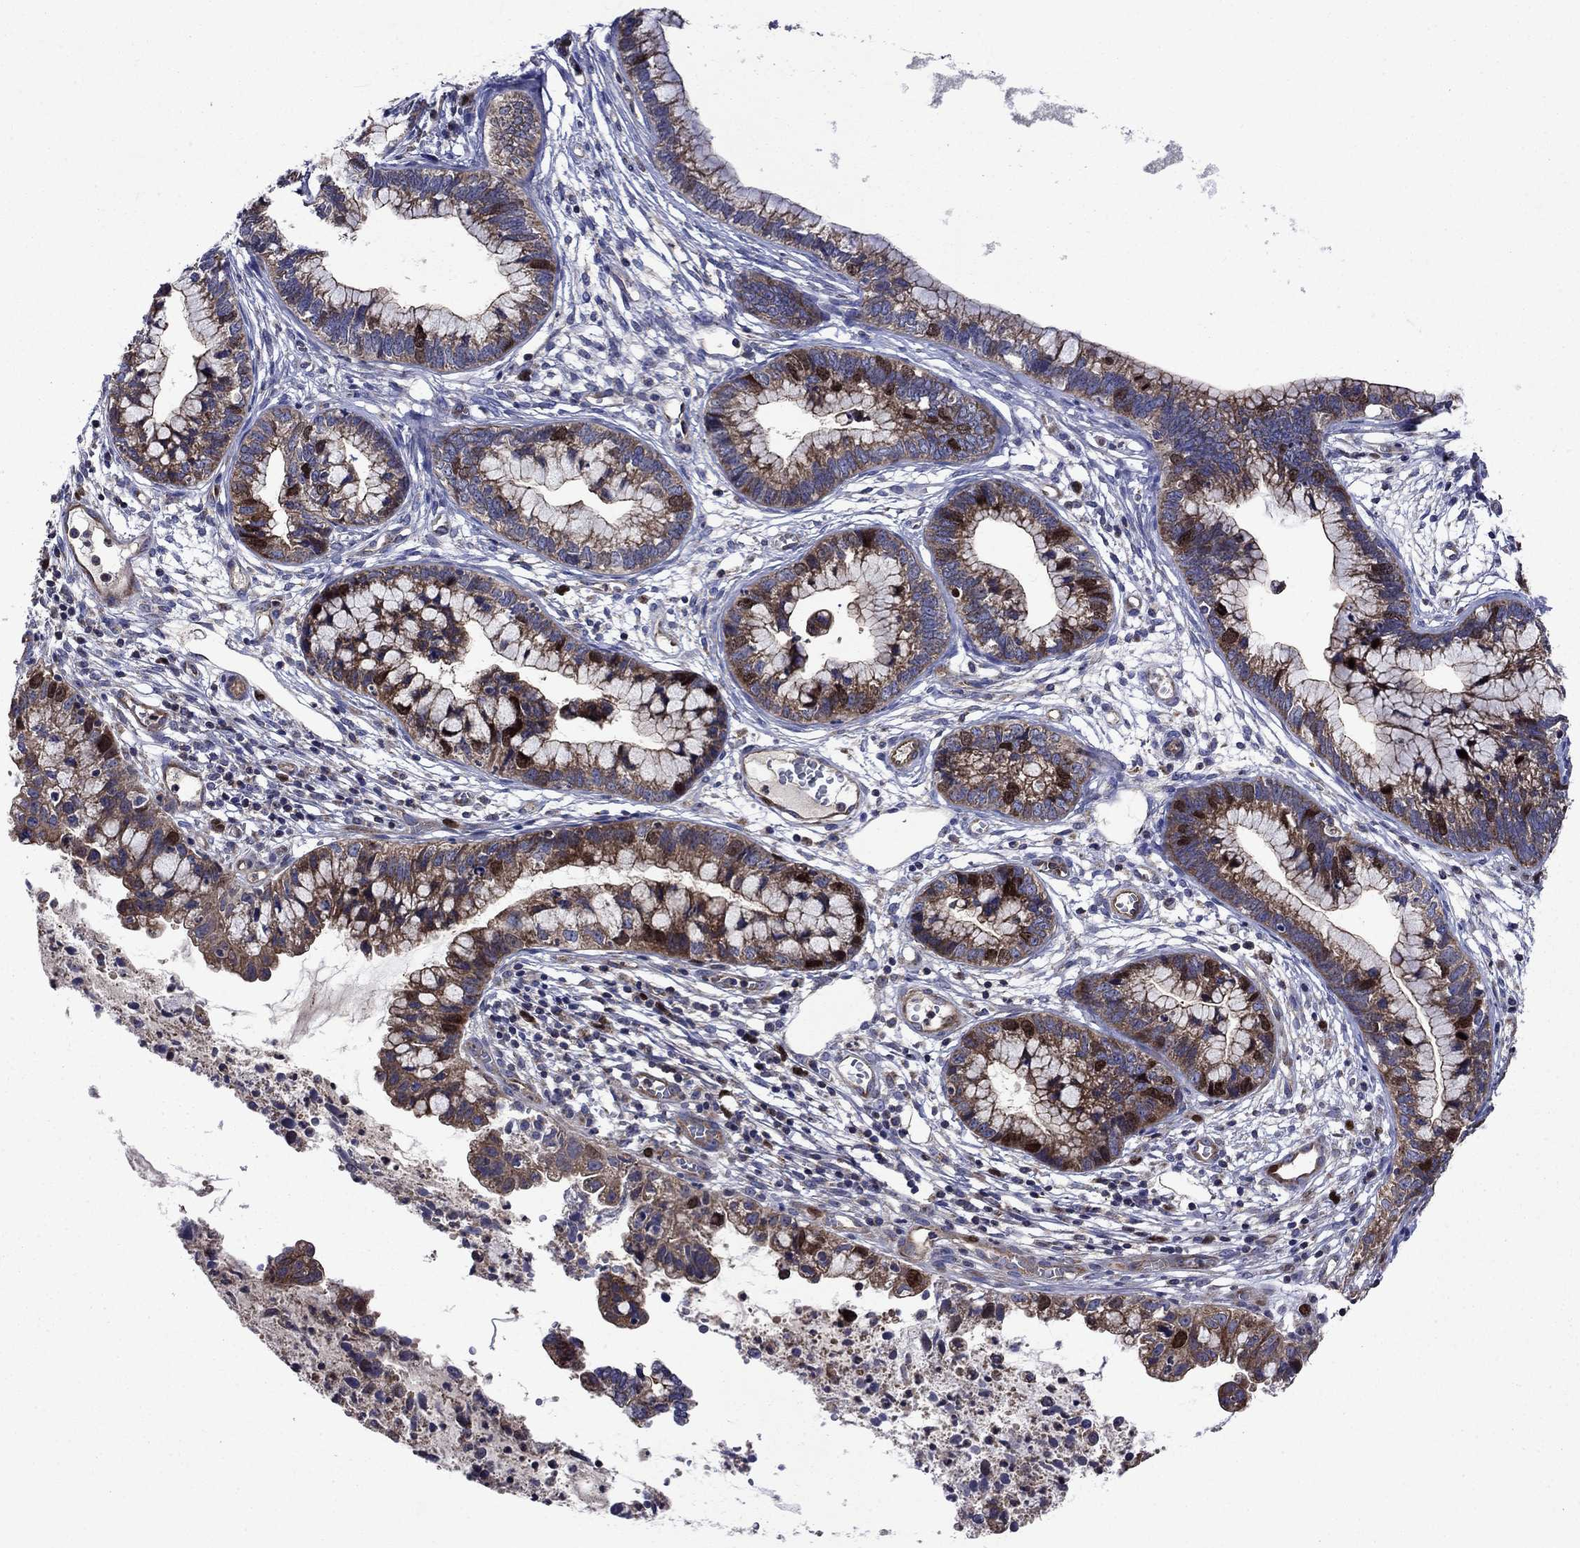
{"staining": {"intensity": "strong", "quantity": "<25%", "location": "cytoplasmic/membranous,nuclear"}, "tissue": "cervical cancer", "cell_type": "Tumor cells", "image_type": "cancer", "snomed": [{"axis": "morphology", "description": "Adenocarcinoma, NOS"}, {"axis": "topography", "description": "Cervix"}], "caption": "Immunohistochemistry (IHC) staining of cervical cancer, which demonstrates medium levels of strong cytoplasmic/membranous and nuclear expression in about <25% of tumor cells indicating strong cytoplasmic/membranous and nuclear protein staining. The staining was performed using DAB (brown) for protein detection and nuclei were counterstained in hematoxylin (blue).", "gene": "KIF22", "patient": {"sex": "female", "age": 44}}